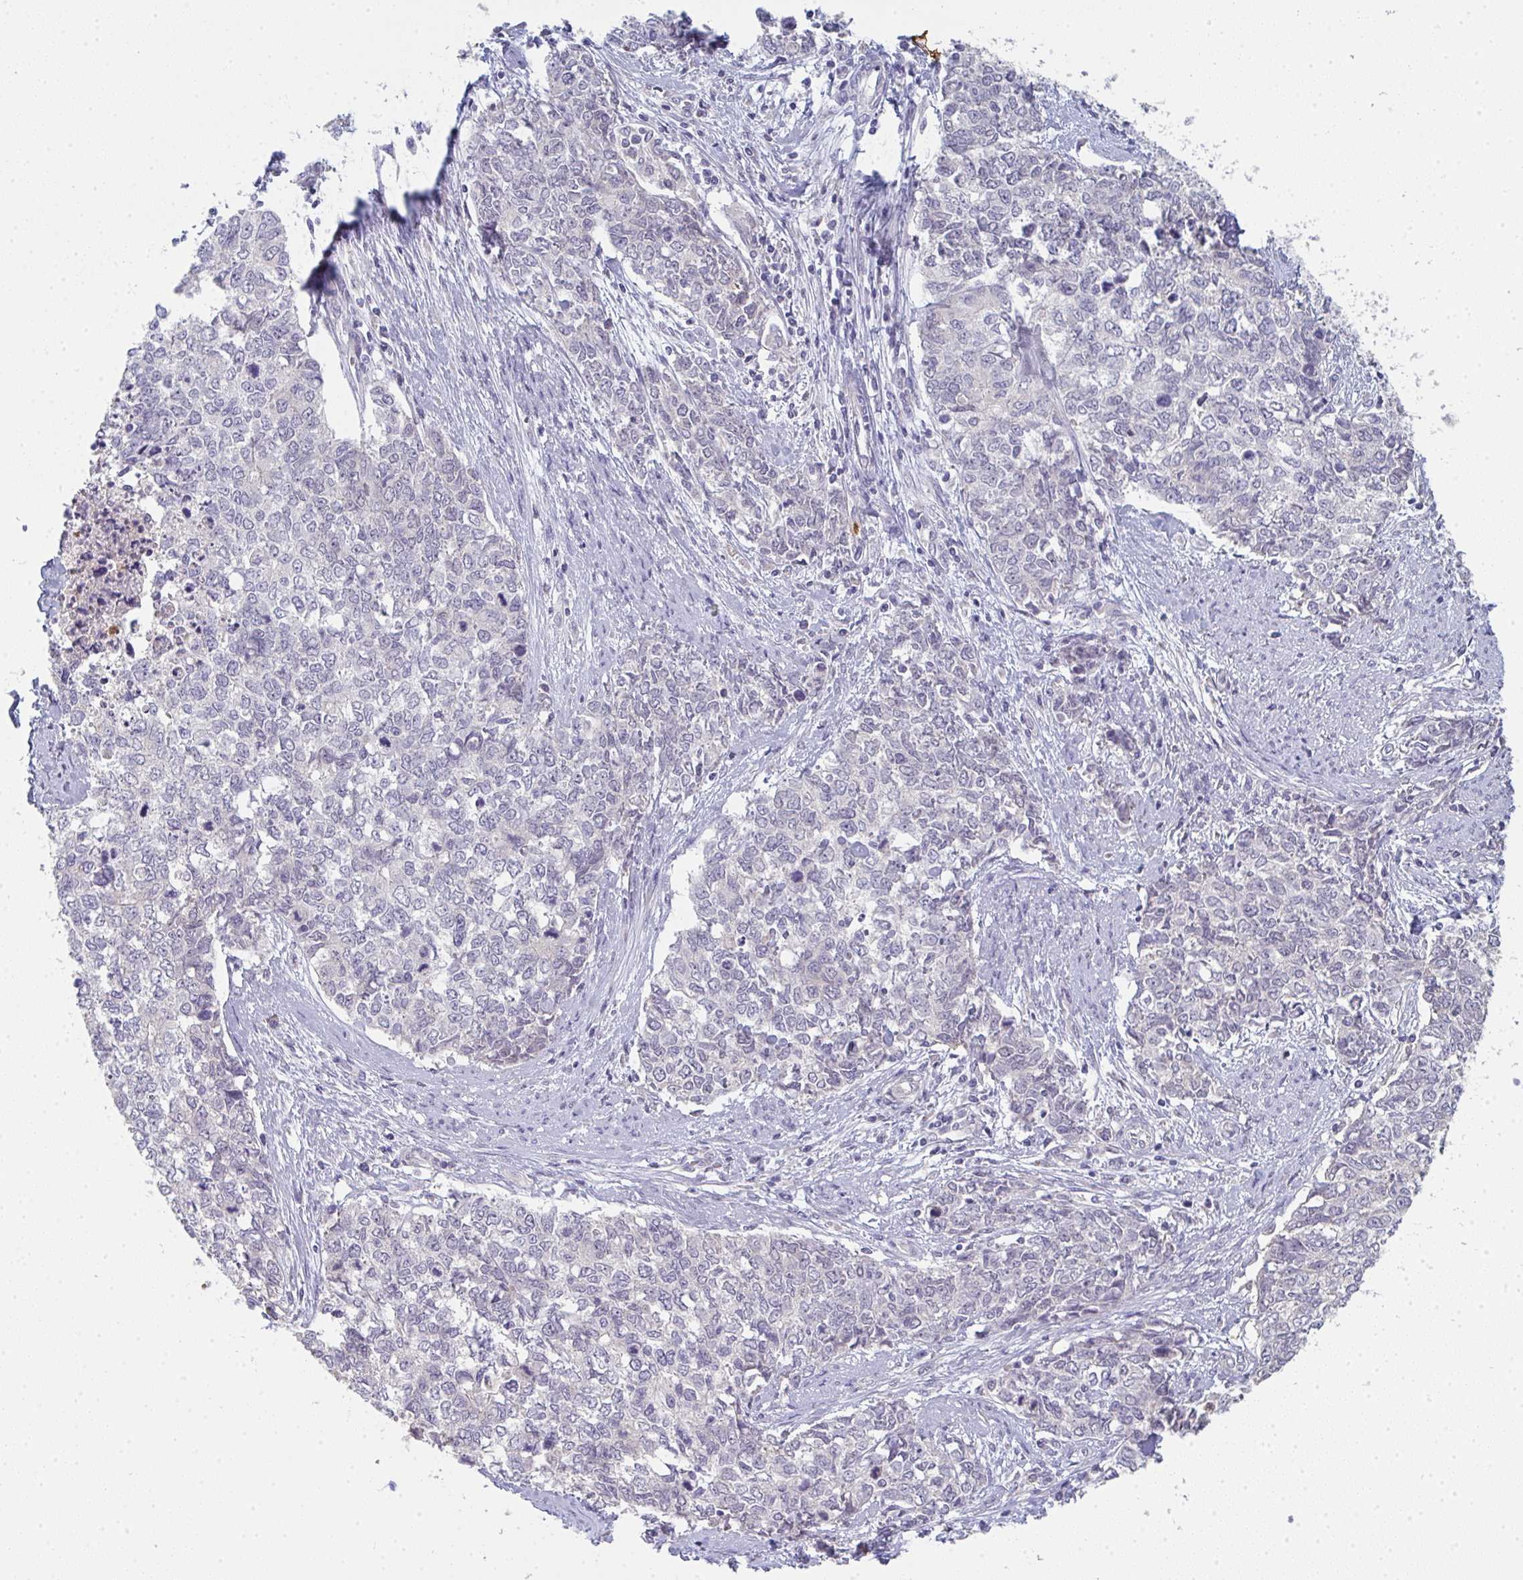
{"staining": {"intensity": "negative", "quantity": "none", "location": "none"}, "tissue": "cervical cancer", "cell_type": "Tumor cells", "image_type": "cancer", "snomed": [{"axis": "morphology", "description": "Adenocarcinoma, NOS"}, {"axis": "topography", "description": "Cervix"}], "caption": "IHC of adenocarcinoma (cervical) exhibits no positivity in tumor cells.", "gene": "RIOK1", "patient": {"sex": "female", "age": 63}}